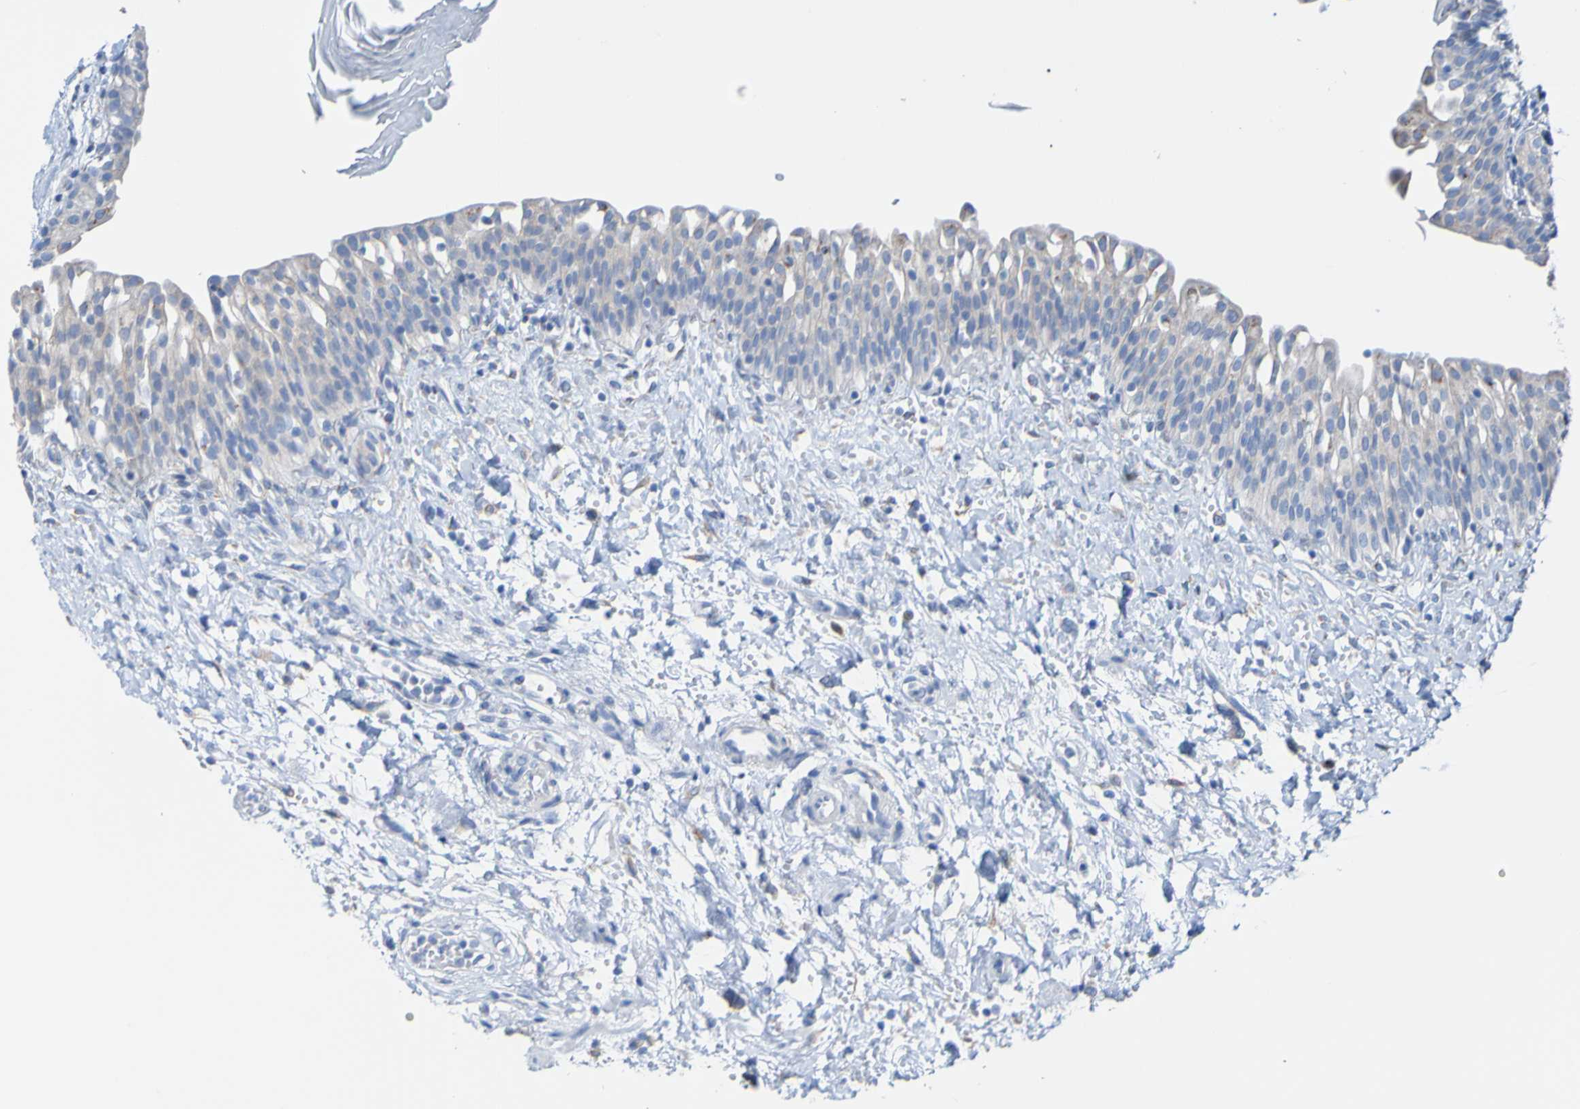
{"staining": {"intensity": "negative", "quantity": "none", "location": "none"}, "tissue": "urinary bladder", "cell_type": "Urothelial cells", "image_type": "normal", "snomed": [{"axis": "morphology", "description": "Normal tissue, NOS"}, {"axis": "topography", "description": "Urinary bladder"}], "caption": "Urinary bladder was stained to show a protein in brown. There is no significant staining in urothelial cells. (DAB immunohistochemistry (IHC), high magnification).", "gene": "ACMSD", "patient": {"sex": "male", "age": 55}}